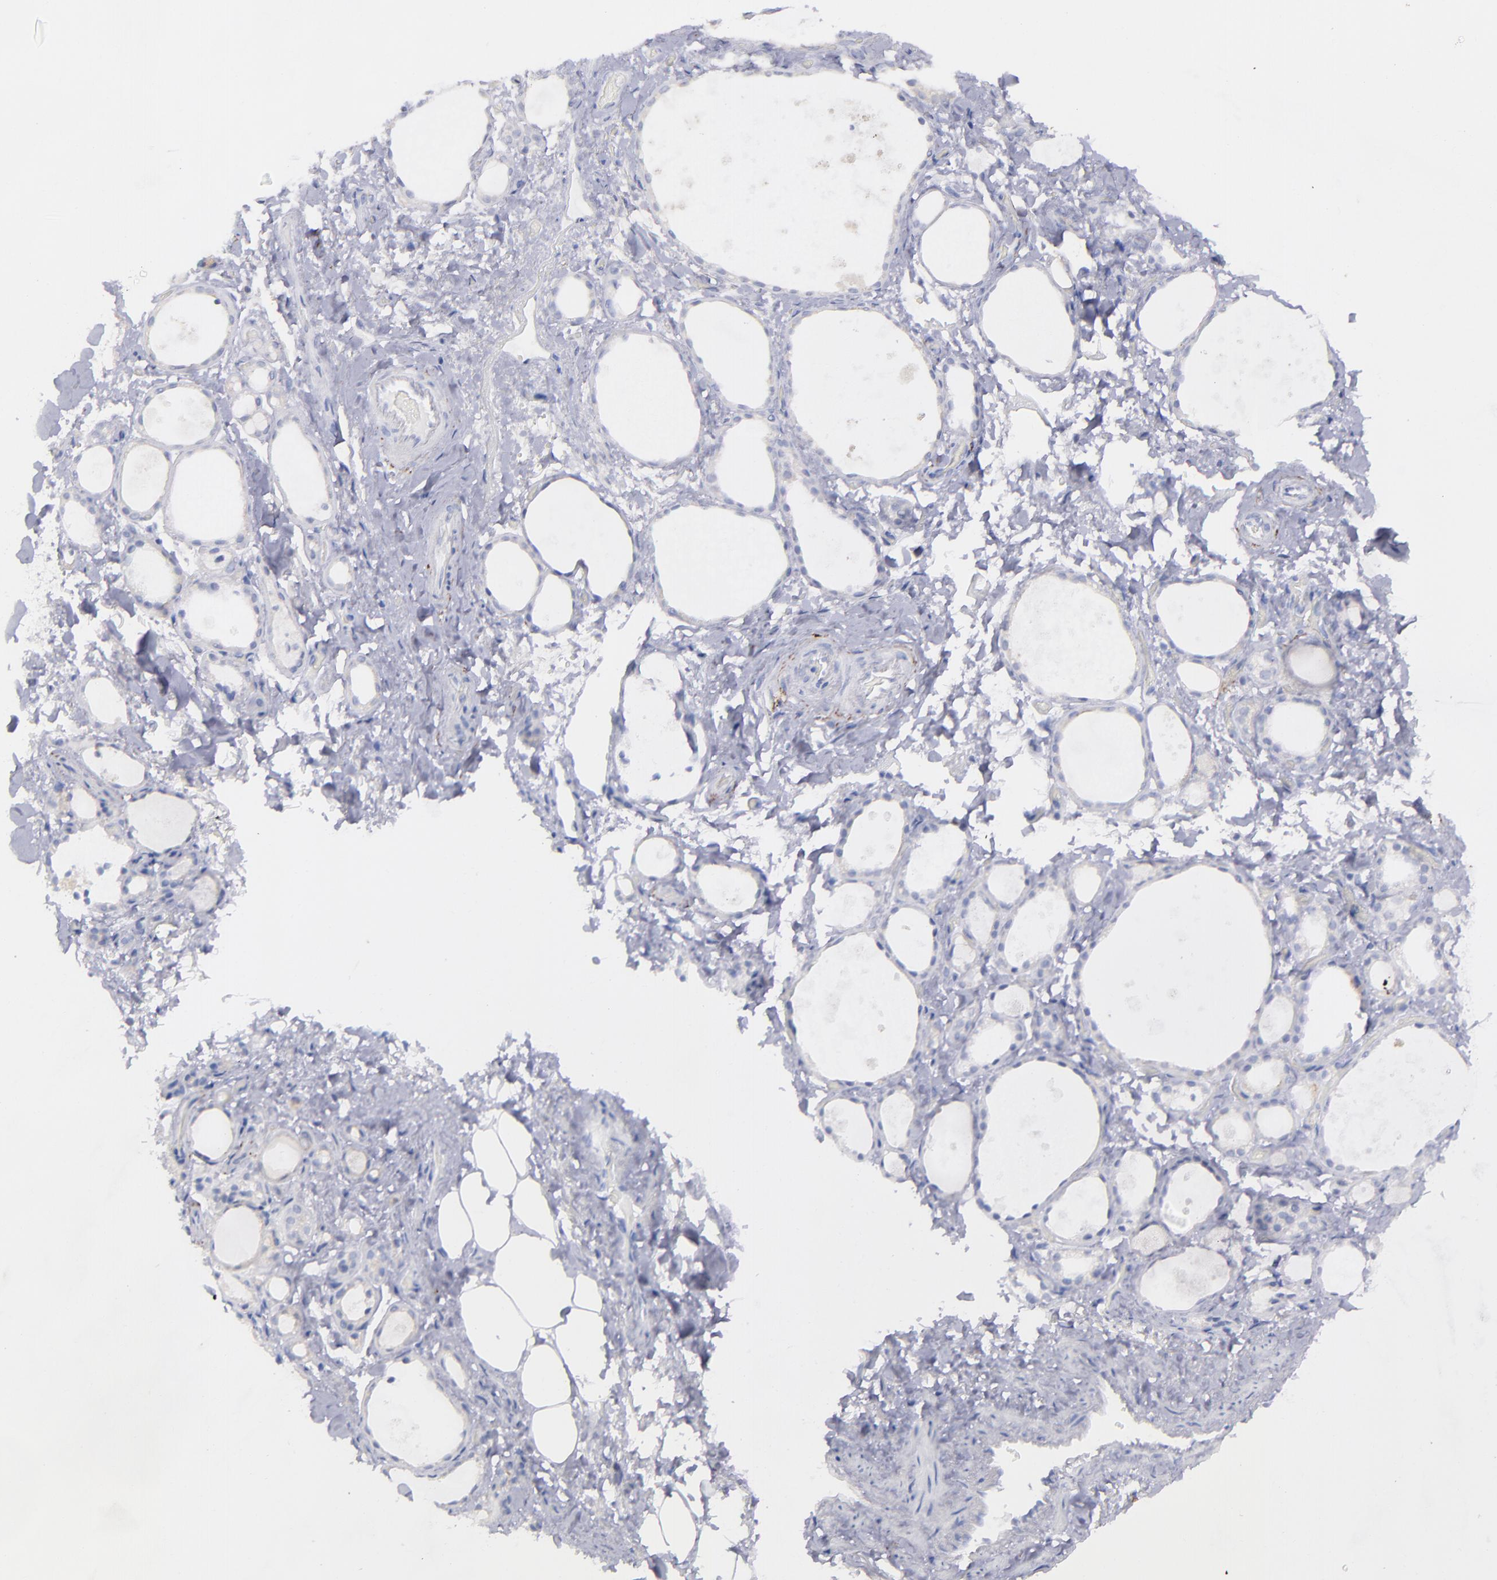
{"staining": {"intensity": "negative", "quantity": "none", "location": "none"}, "tissue": "thyroid gland", "cell_type": "Glandular cells", "image_type": "normal", "snomed": [{"axis": "morphology", "description": "Normal tissue, NOS"}, {"axis": "topography", "description": "Thyroid gland"}], "caption": "Protein analysis of benign thyroid gland displays no significant positivity in glandular cells. (Brightfield microscopy of DAB (3,3'-diaminobenzidine) immunohistochemistry at high magnification).", "gene": "SNAP25", "patient": {"sex": "female", "age": 75}}